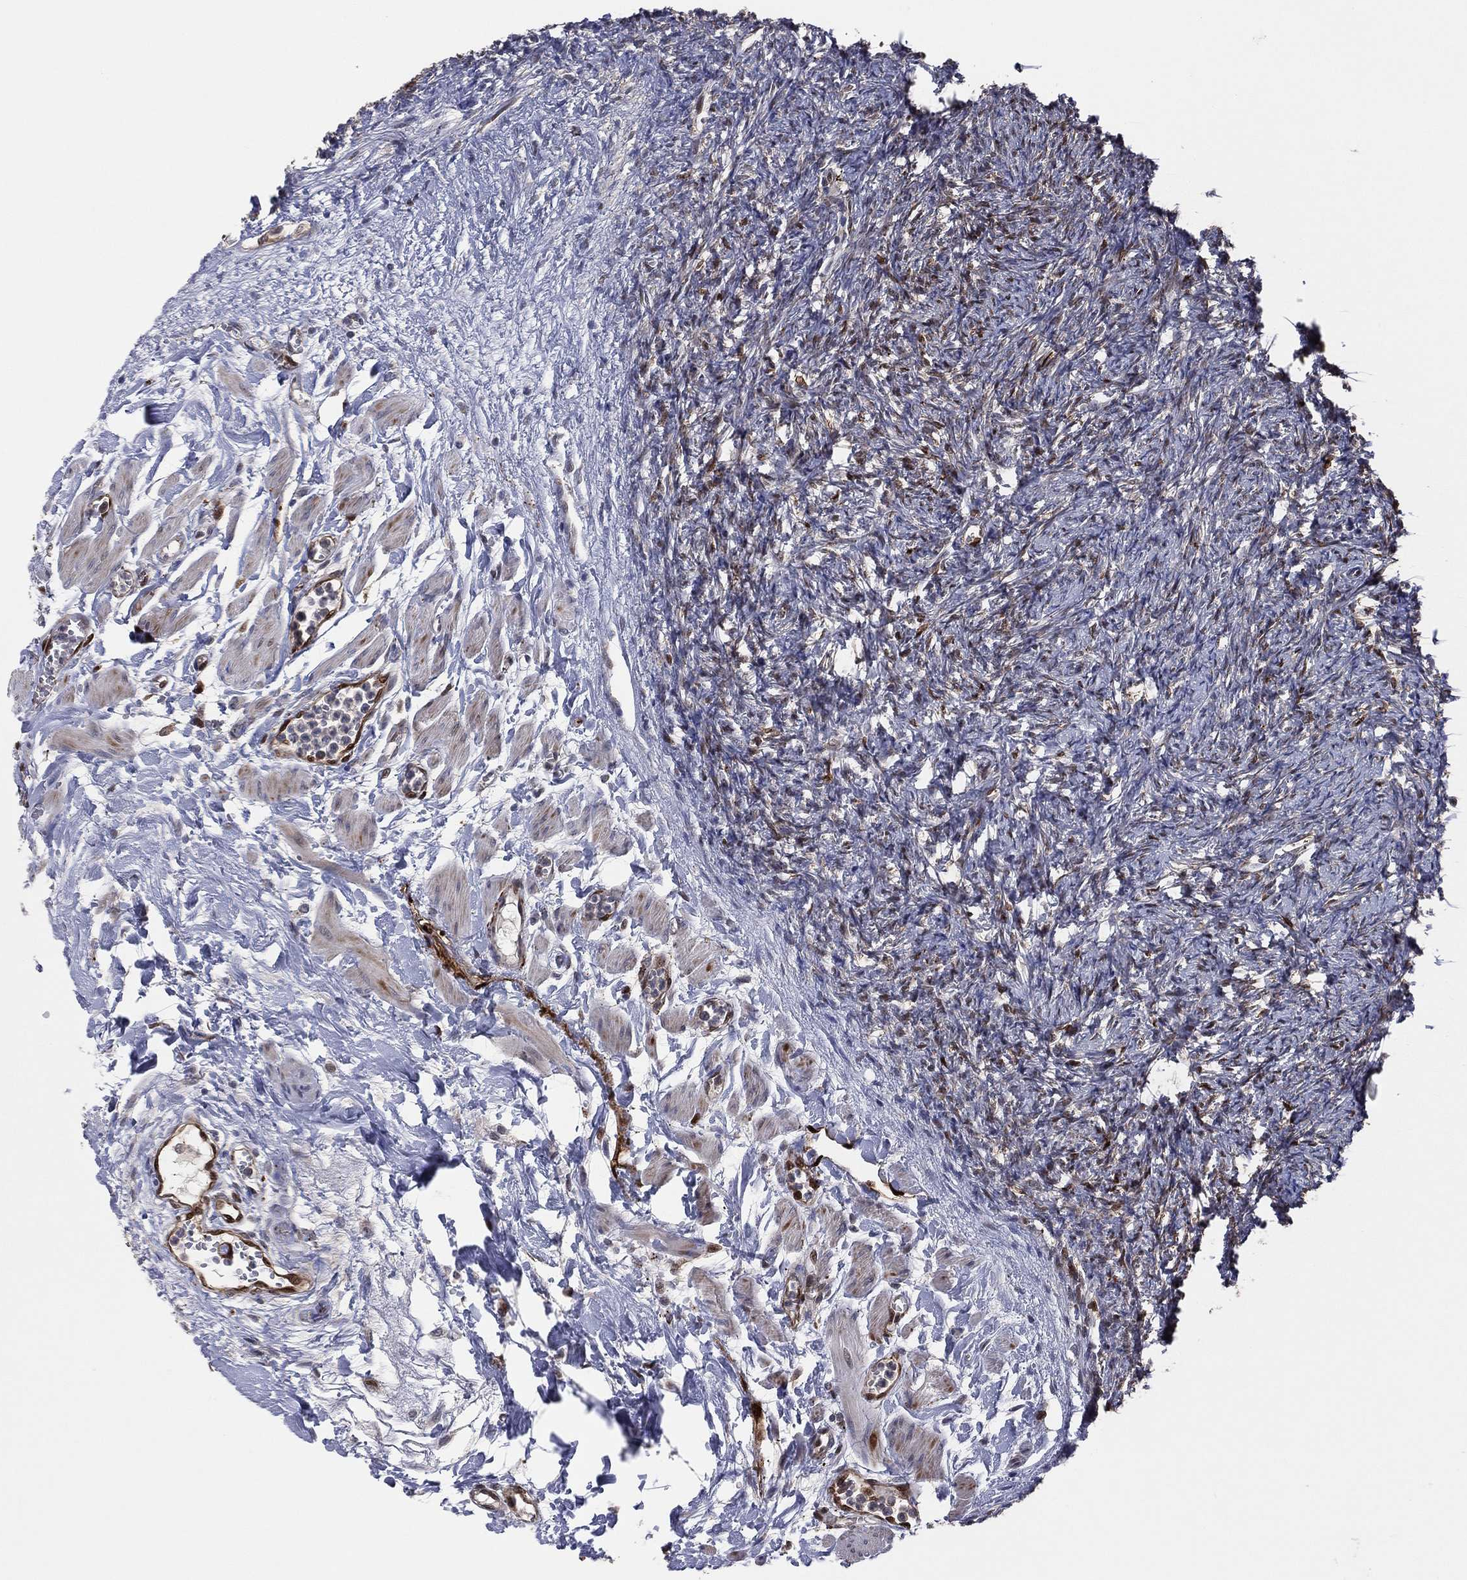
{"staining": {"intensity": "moderate", "quantity": "<25%", "location": "cytoplasmic/membranous,nuclear"}, "tissue": "ovary", "cell_type": "Follicle cells", "image_type": "normal", "snomed": [{"axis": "morphology", "description": "Normal tissue, NOS"}, {"axis": "topography", "description": "Fallopian tube"}, {"axis": "topography", "description": "Ovary"}], "caption": "IHC image of unremarkable human ovary stained for a protein (brown), which shows low levels of moderate cytoplasmic/membranous,nuclear positivity in approximately <25% of follicle cells.", "gene": "SNCG", "patient": {"sex": "female", "age": 33}}